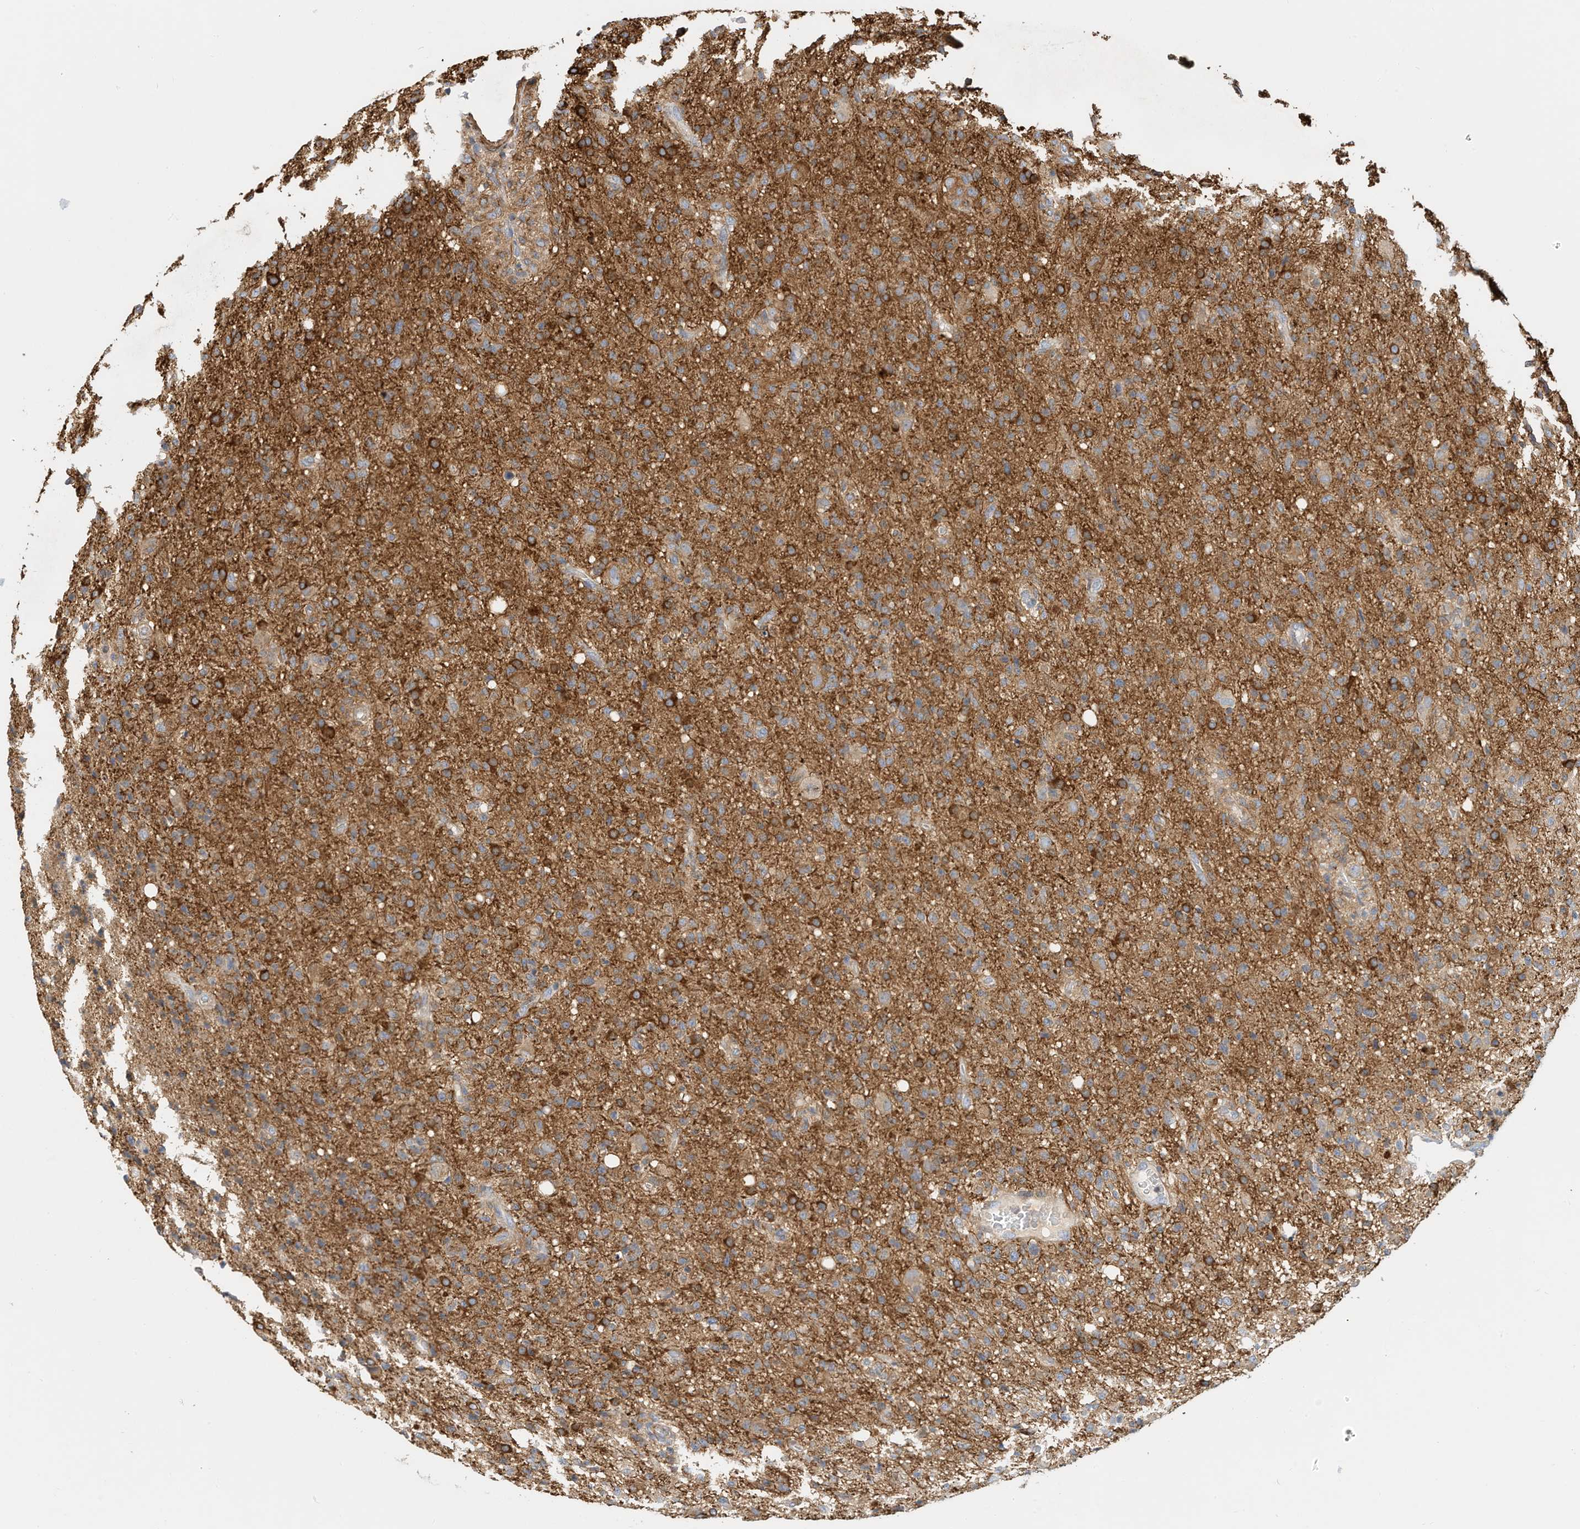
{"staining": {"intensity": "moderate", "quantity": "<25%", "location": "cytoplasmic/membranous"}, "tissue": "glioma", "cell_type": "Tumor cells", "image_type": "cancer", "snomed": [{"axis": "morphology", "description": "Glioma, malignant, High grade"}, {"axis": "topography", "description": "Brain"}], "caption": "Tumor cells show moderate cytoplasmic/membranous positivity in about <25% of cells in glioma. (Stains: DAB in brown, nuclei in blue, Microscopy: brightfield microscopy at high magnification).", "gene": "MICAL1", "patient": {"sex": "female", "age": 57}}